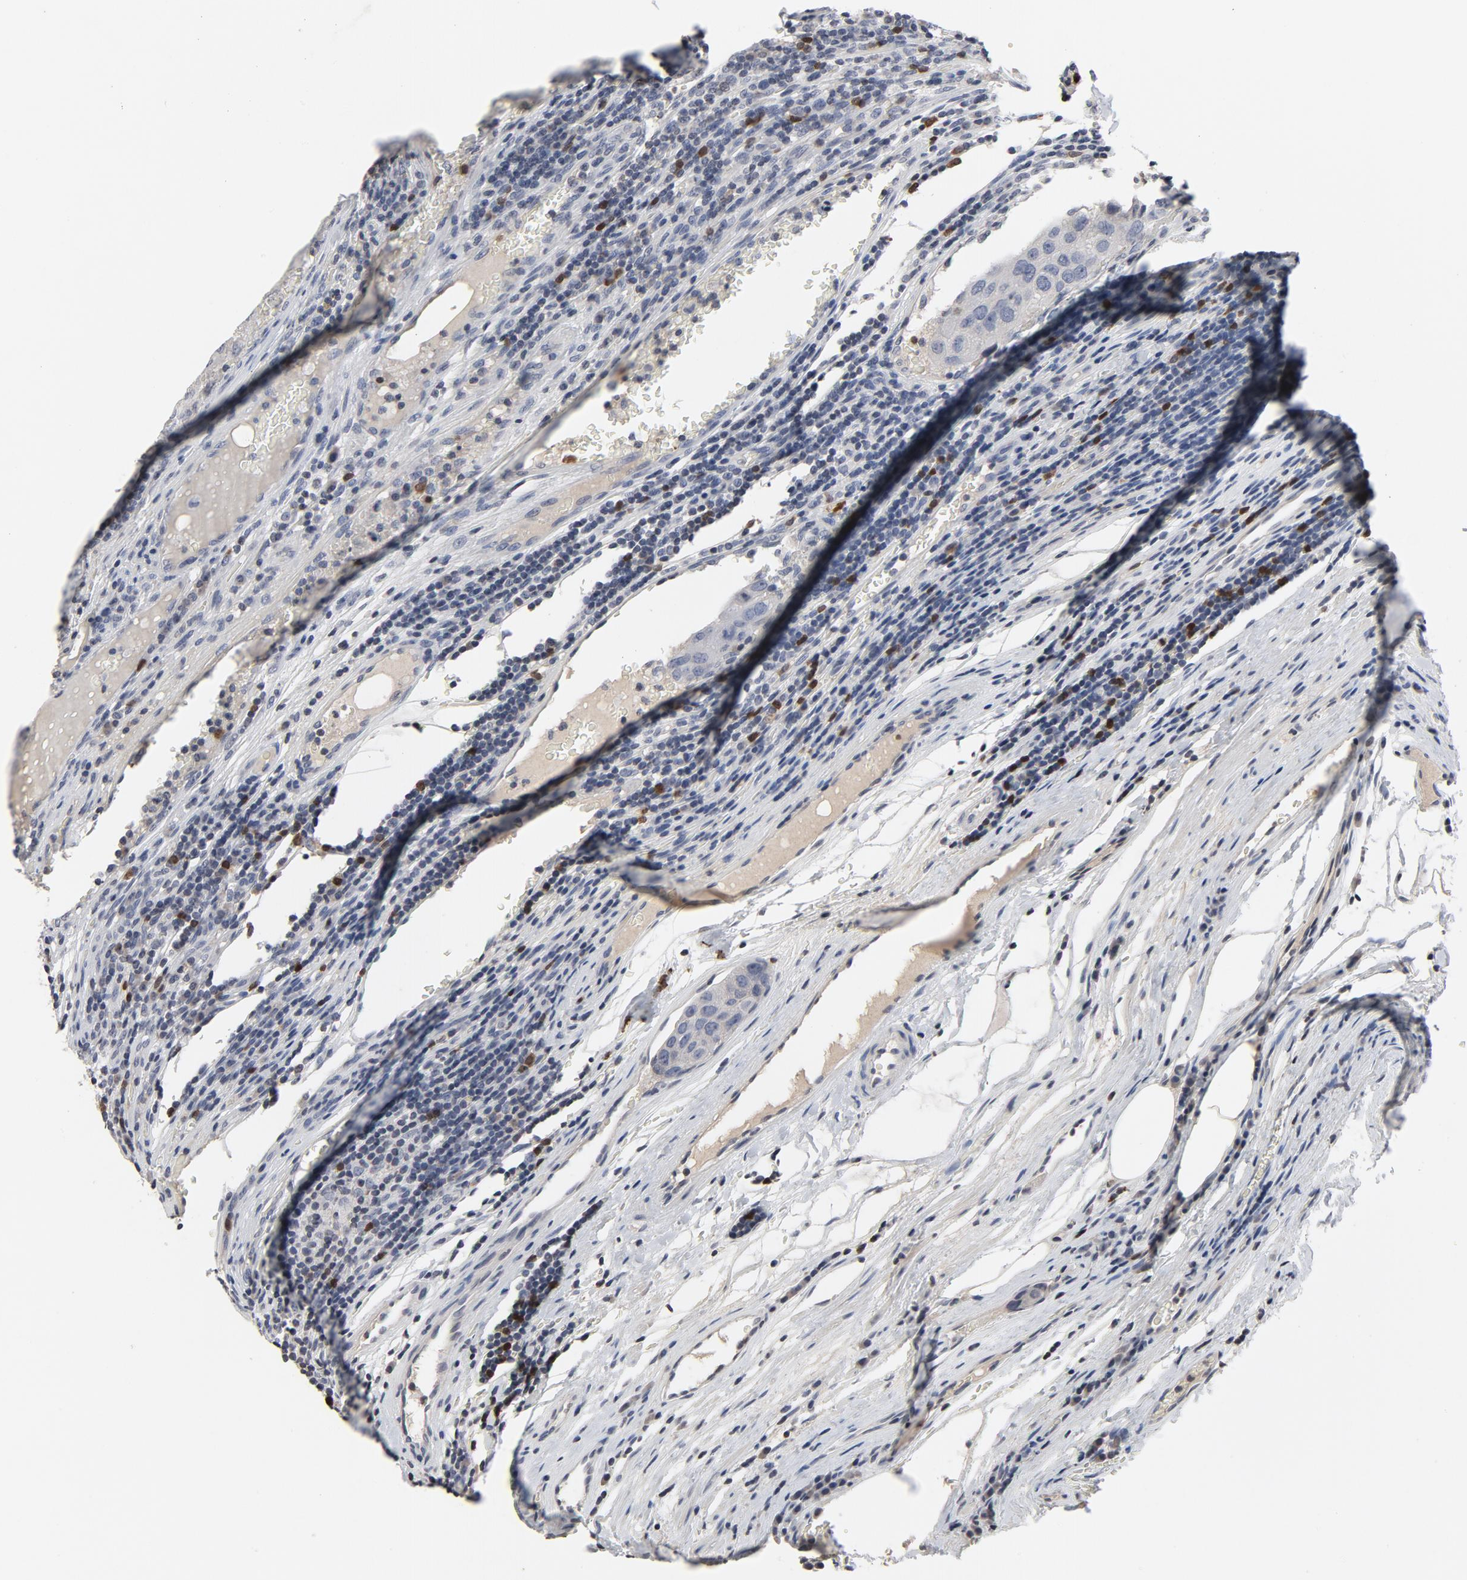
{"staining": {"intensity": "negative", "quantity": "none", "location": "none"}, "tissue": "urothelial cancer", "cell_type": "Tumor cells", "image_type": "cancer", "snomed": [{"axis": "morphology", "description": "Urothelial carcinoma, High grade"}, {"axis": "topography", "description": "Lymph node"}, {"axis": "topography", "description": "Urinary bladder"}], "caption": "Tumor cells show no significant staining in urothelial cancer.", "gene": "TCL1A", "patient": {"sex": "male", "age": 51}}